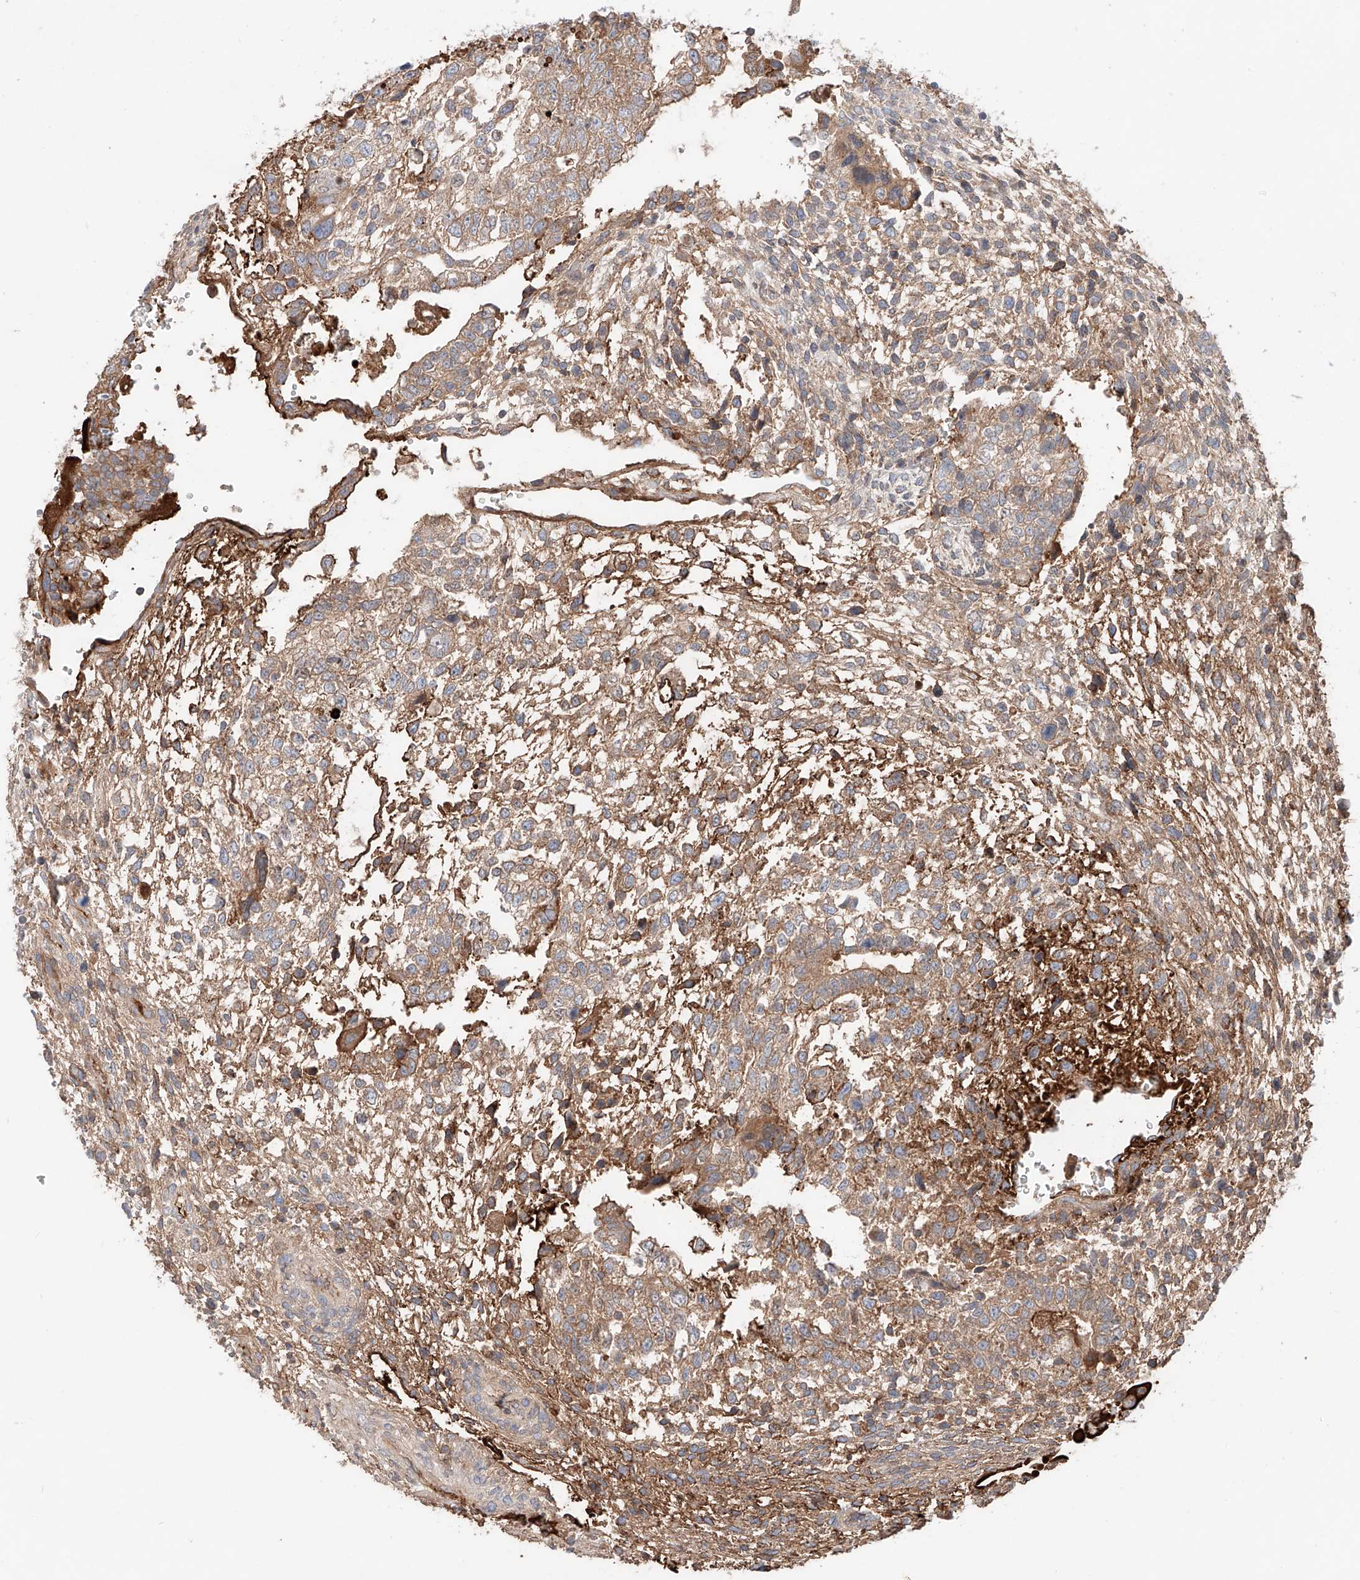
{"staining": {"intensity": "moderate", "quantity": ">75%", "location": "cytoplasmic/membranous"}, "tissue": "testis cancer", "cell_type": "Tumor cells", "image_type": "cancer", "snomed": [{"axis": "morphology", "description": "Carcinoma, Embryonal, NOS"}, {"axis": "topography", "description": "Testis"}], "caption": "This image shows IHC staining of testis embryonal carcinoma, with medium moderate cytoplasmic/membranous staining in approximately >75% of tumor cells.", "gene": "PGGT1B", "patient": {"sex": "male", "age": 37}}